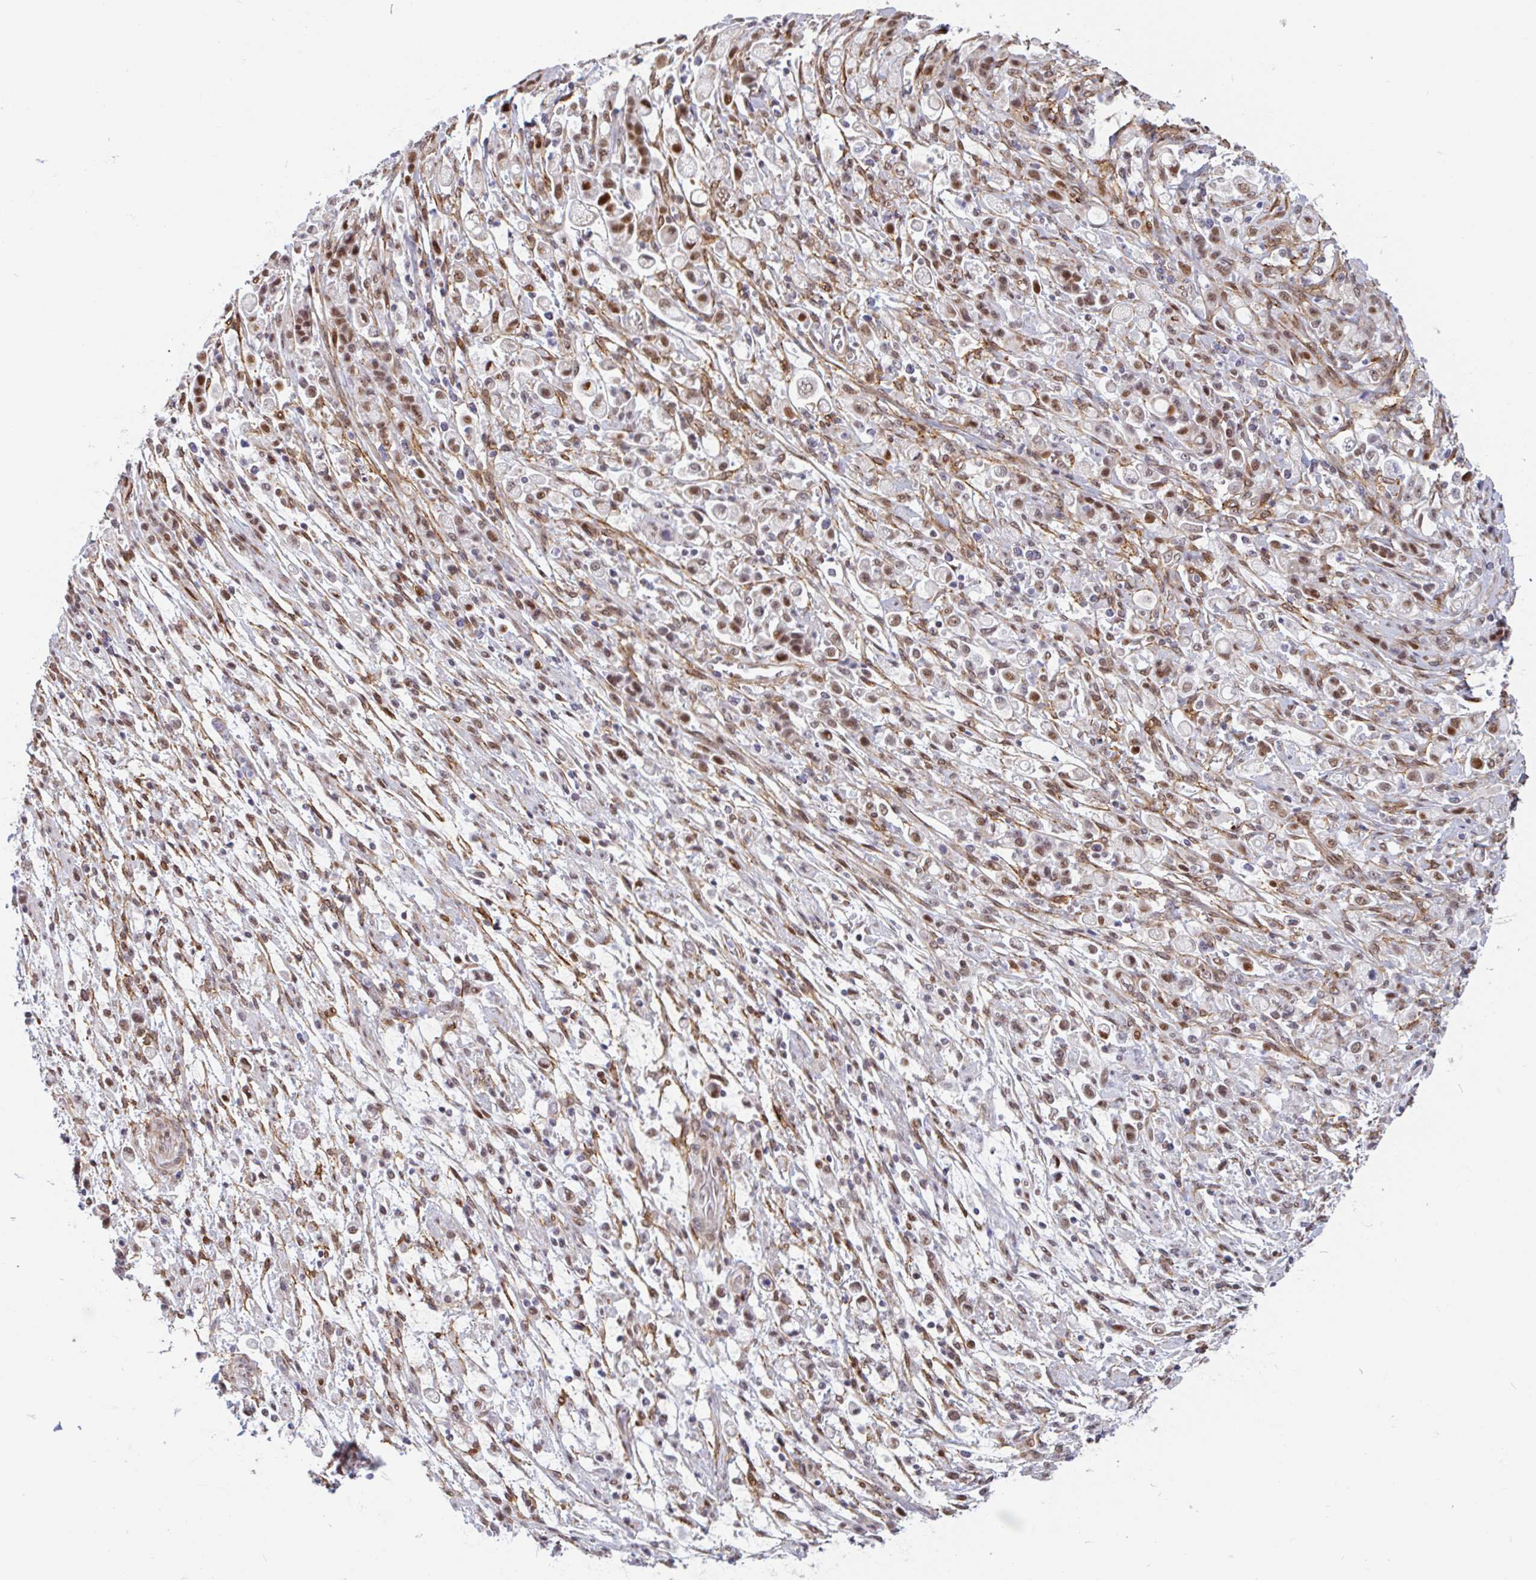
{"staining": {"intensity": "moderate", "quantity": ">75%", "location": "nuclear"}, "tissue": "stomach cancer", "cell_type": "Tumor cells", "image_type": "cancer", "snomed": [{"axis": "morphology", "description": "Adenocarcinoma, NOS"}, {"axis": "topography", "description": "Stomach"}], "caption": "IHC of adenocarcinoma (stomach) shows medium levels of moderate nuclear expression in about >75% of tumor cells. Nuclei are stained in blue.", "gene": "TMEM119", "patient": {"sex": "female", "age": 60}}